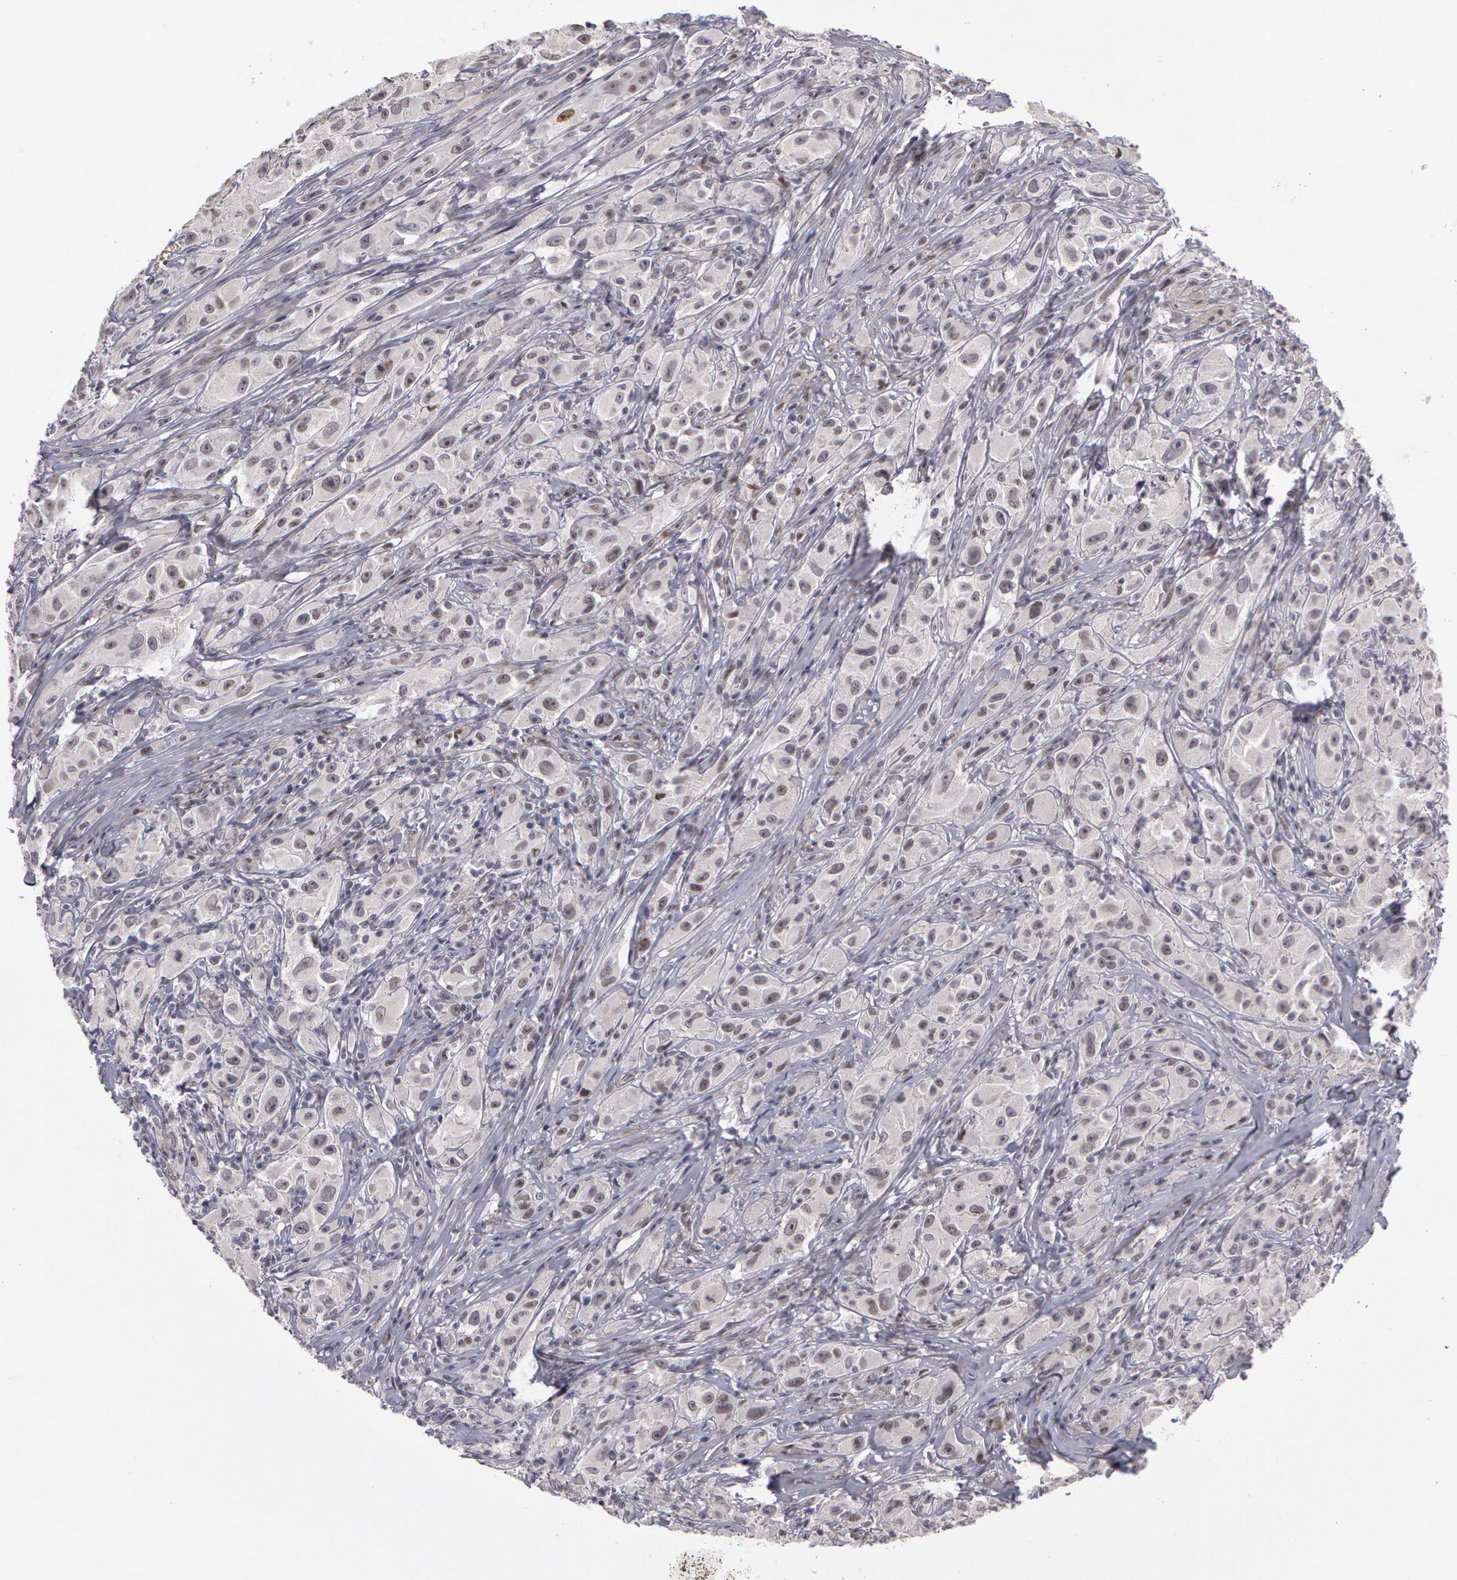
{"staining": {"intensity": "weak", "quantity": "<25%", "location": "nuclear"}, "tissue": "melanoma", "cell_type": "Tumor cells", "image_type": "cancer", "snomed": [{"axis": "morphology", "description": "Malignant melanoma, NOS"}, {"axis": "topography", "description": "Skin"}], "caption": "A high-resolution image shows immunohistochemistry staining of malignant melanoma, which displays no significant staining in tumor cells.", "gene": "PRICKLE1", "patient": {"sex": "male", "age": 56}}